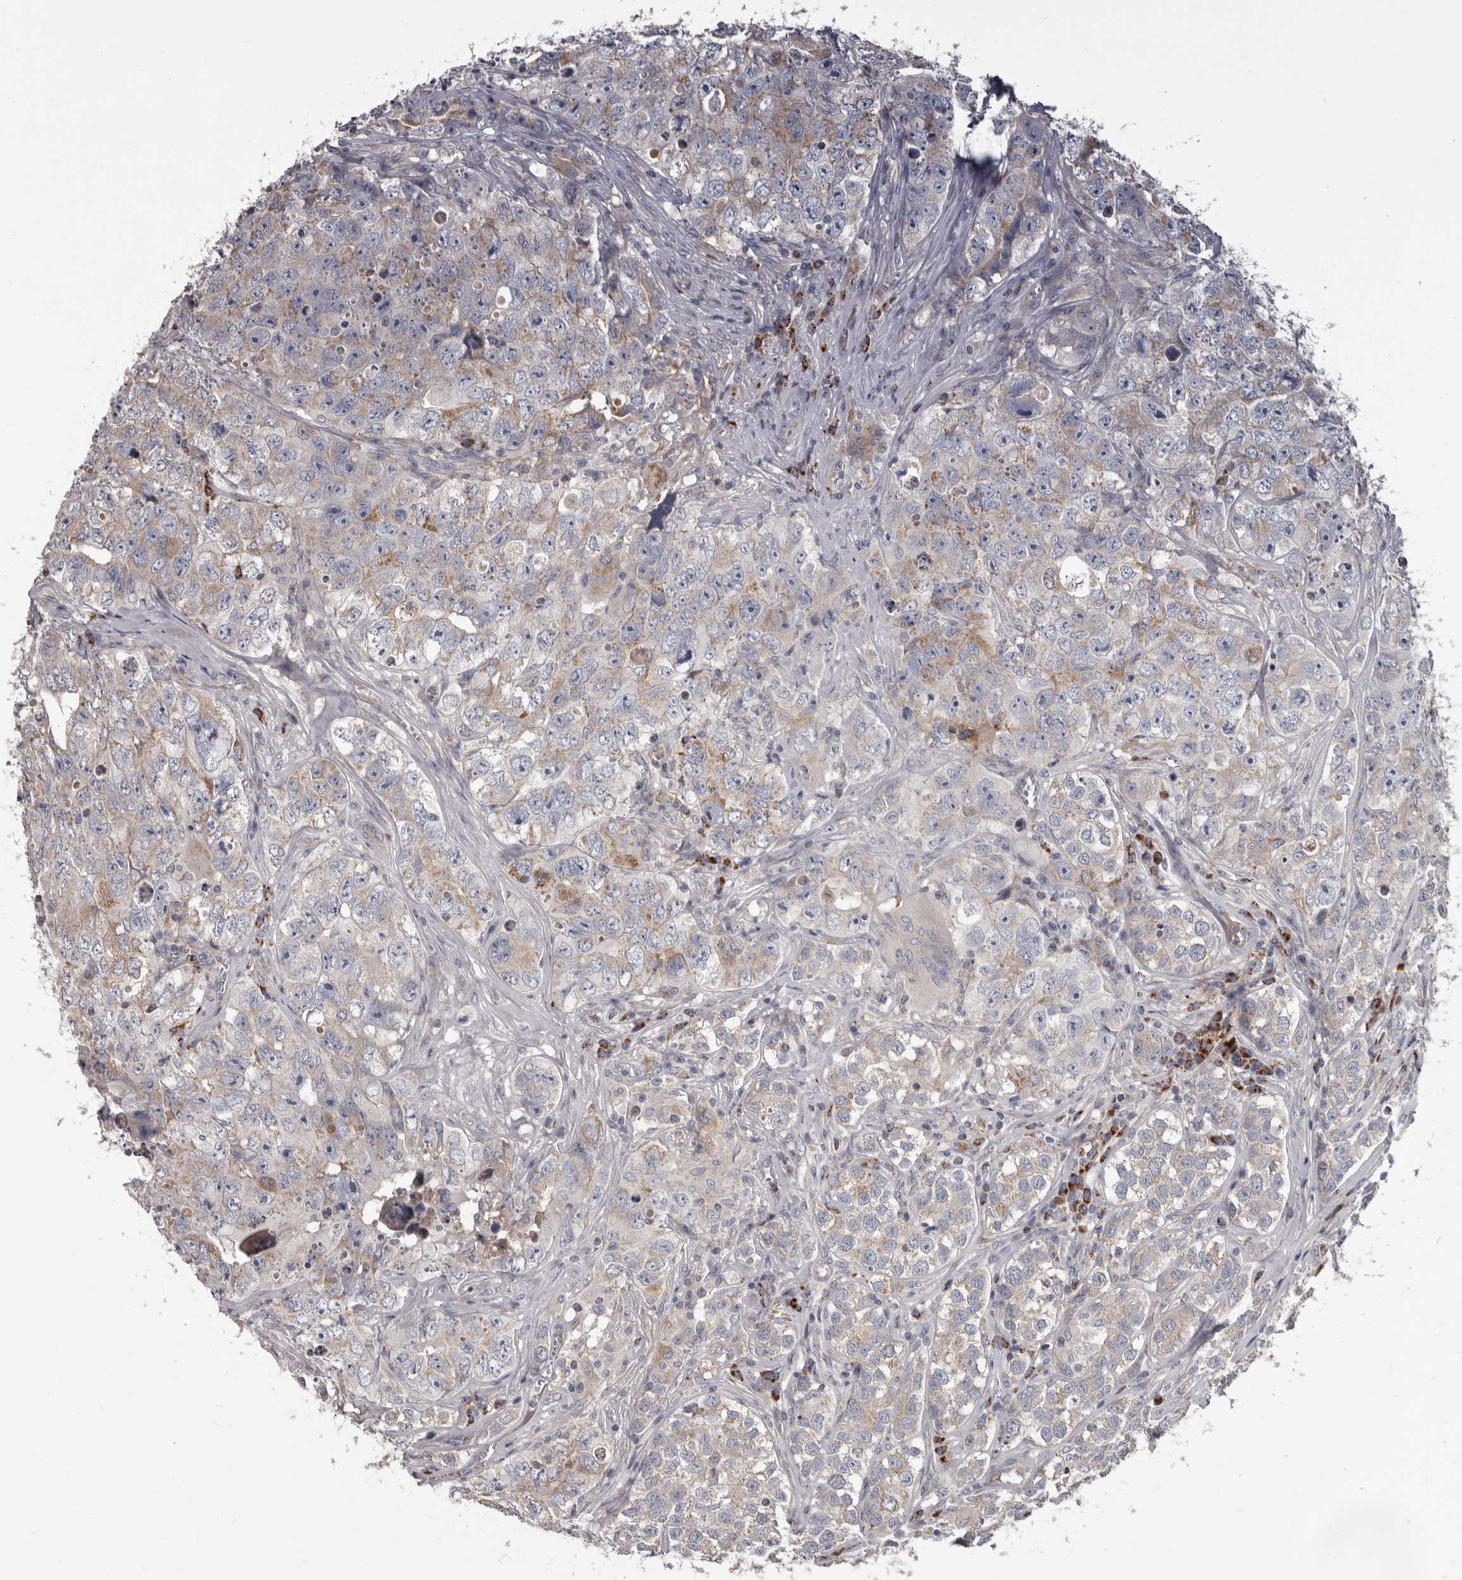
{"staining": {"intensity": "weak", "quantity": "25%-75%", "location": "cytoplasmic/membranous"}, "tissue": "testis cancer", "cell_type": "Tumor cells", "image_type": "cancer", "snomed": [{"axis": "morphology", "description": "Seminoma, NOS"}, {"axis": "morphology", "description": "Carcinoma, Embryonal, NOS"}, {"axis": "topography", "description": "Testis"}], "caption": "This photomicrograph reveals IHC staining of testis cancer (embryonal carcinoma), with low weak cytoplasmic/membranous staining in about 25%-75% of tumor cells.", "gene": "ALDH5A1", "patient": {"sex": "male", "age": 43}}